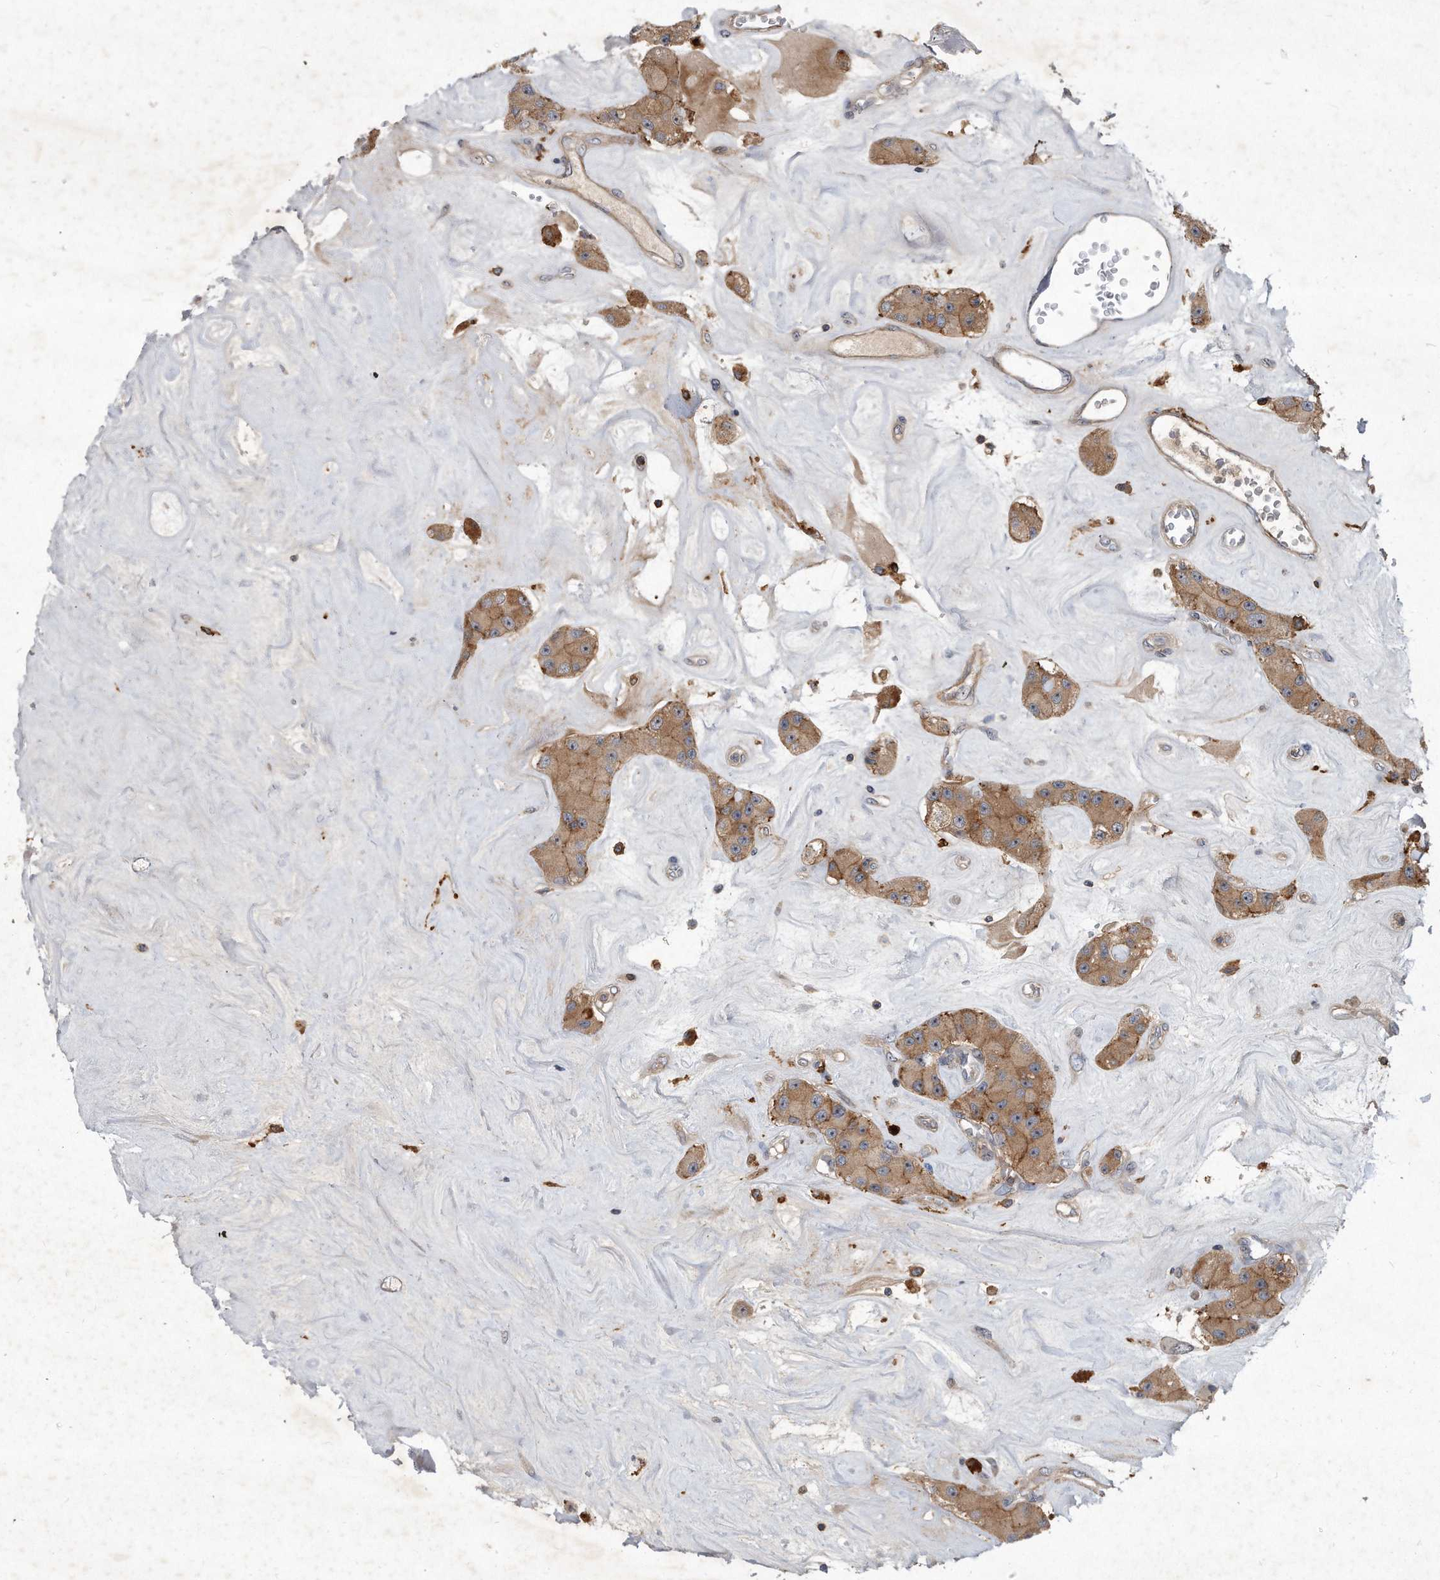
{"staining": {"intensity": "moderate", "quantity": ">75%", "location": "cytoplasmic/membranous"}, "tissue": "carcinoid", "cell_type": "Tumor cells", "image_type": "cancer", "snomed": [{"axis": "morphology", "description": "Carcinoid, malignant, NOS"}, {"axis": "topography", "description": "Pancreas"}], "caption": "A micrograph showing moderate cytoplasmic/membranous expression in about >75% of tumor cells in malignant carcinoid, as visualized by brown immunohistochemical staining.", "gene": "PGBD2", "patient": {"sex": "male", "age": 41}}